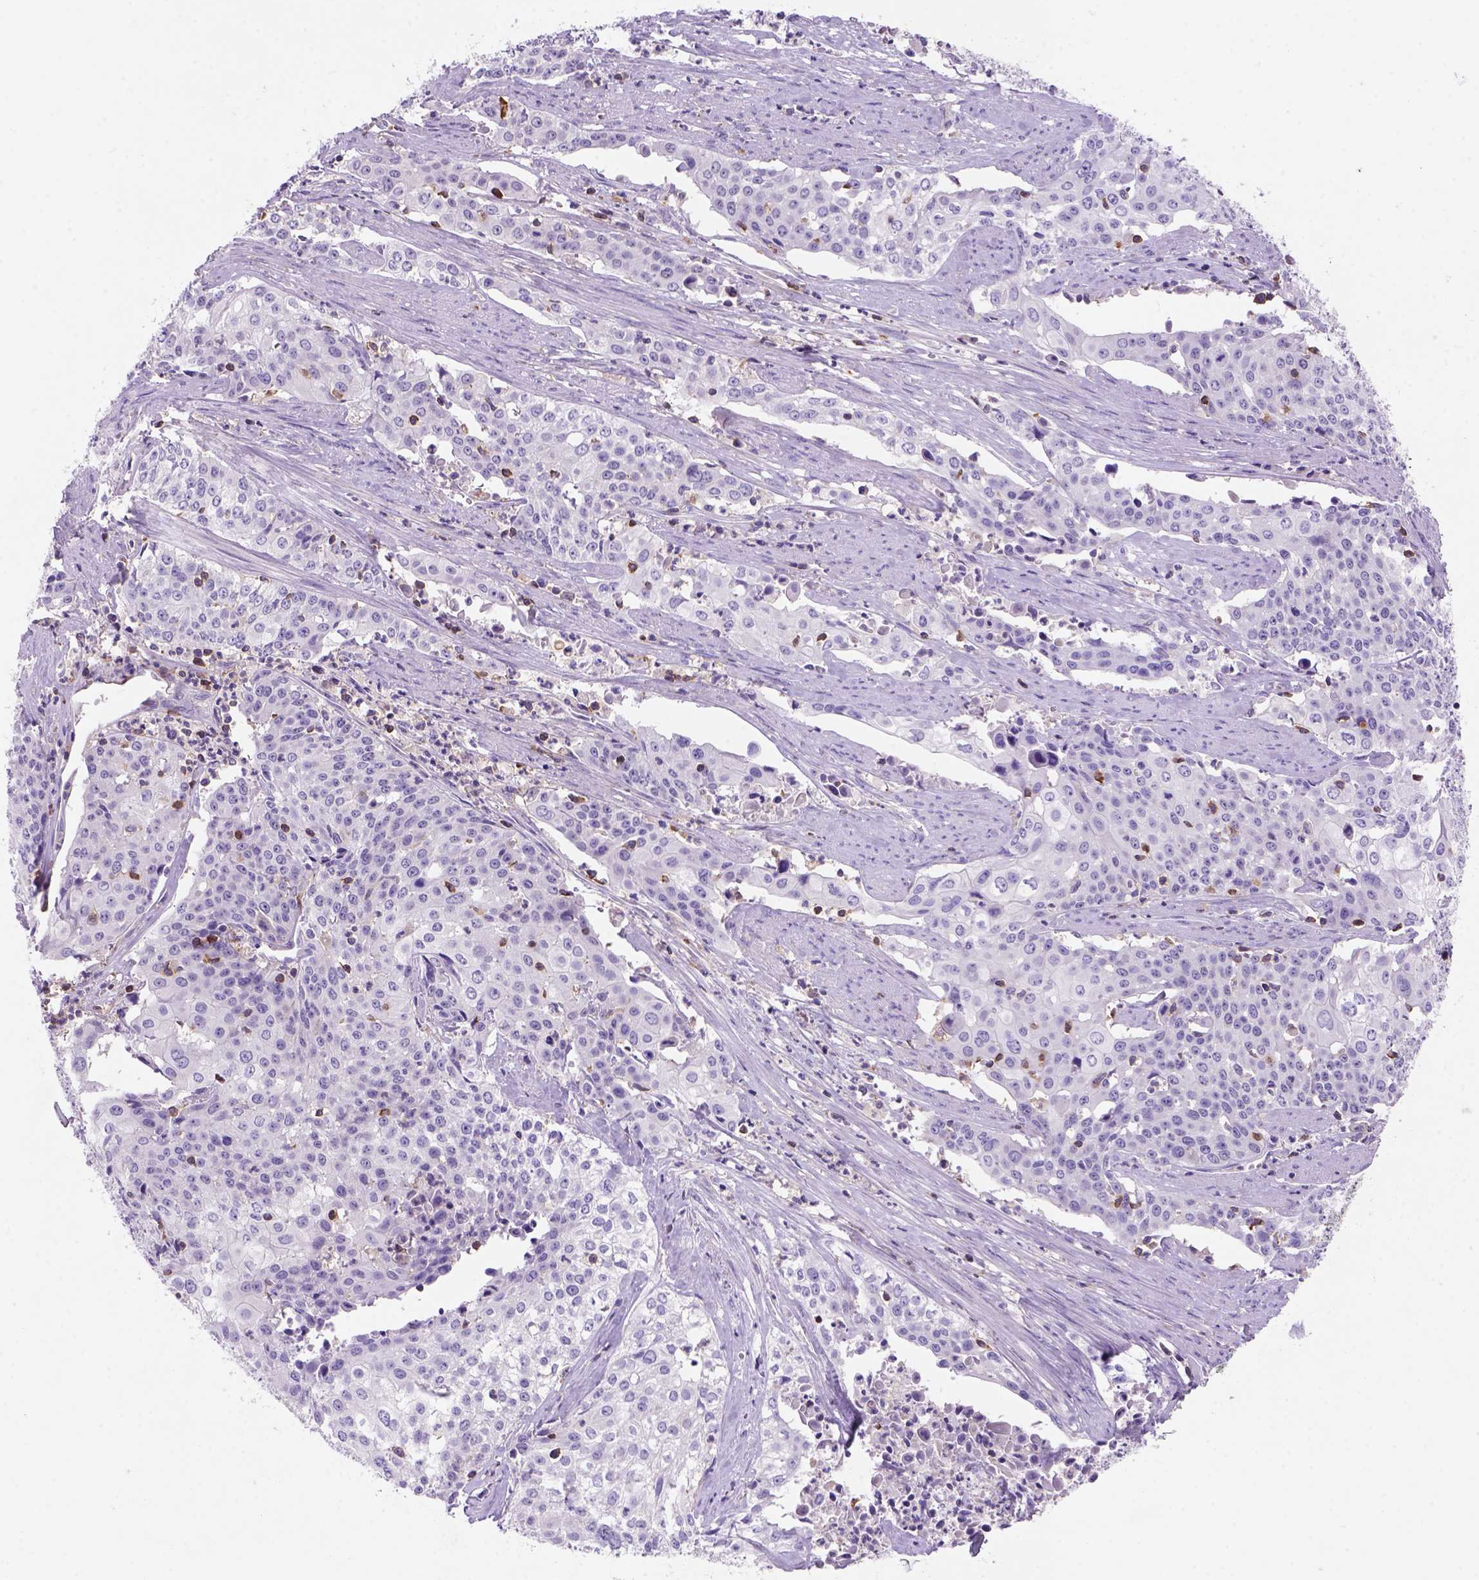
{"staining": {"intensity": "negative", "quantity": "none", "location": "none"}, "tissue": "cervical cancer", "cell_type": "Tumor cells", "image_type": "cancer", "snomed": [{"axis": "morphology", "description": "Squamous cell carcinoma, NOS"}, {"axis": "topography", "description": "Cervix"}], "caption": "Immunohistochemistry of human cervical cancer (squamous cell carcinoma) displays no staining in tumor cells.", "gene": "INPP5D", "patient": {"sex": "female", "age": 39}}